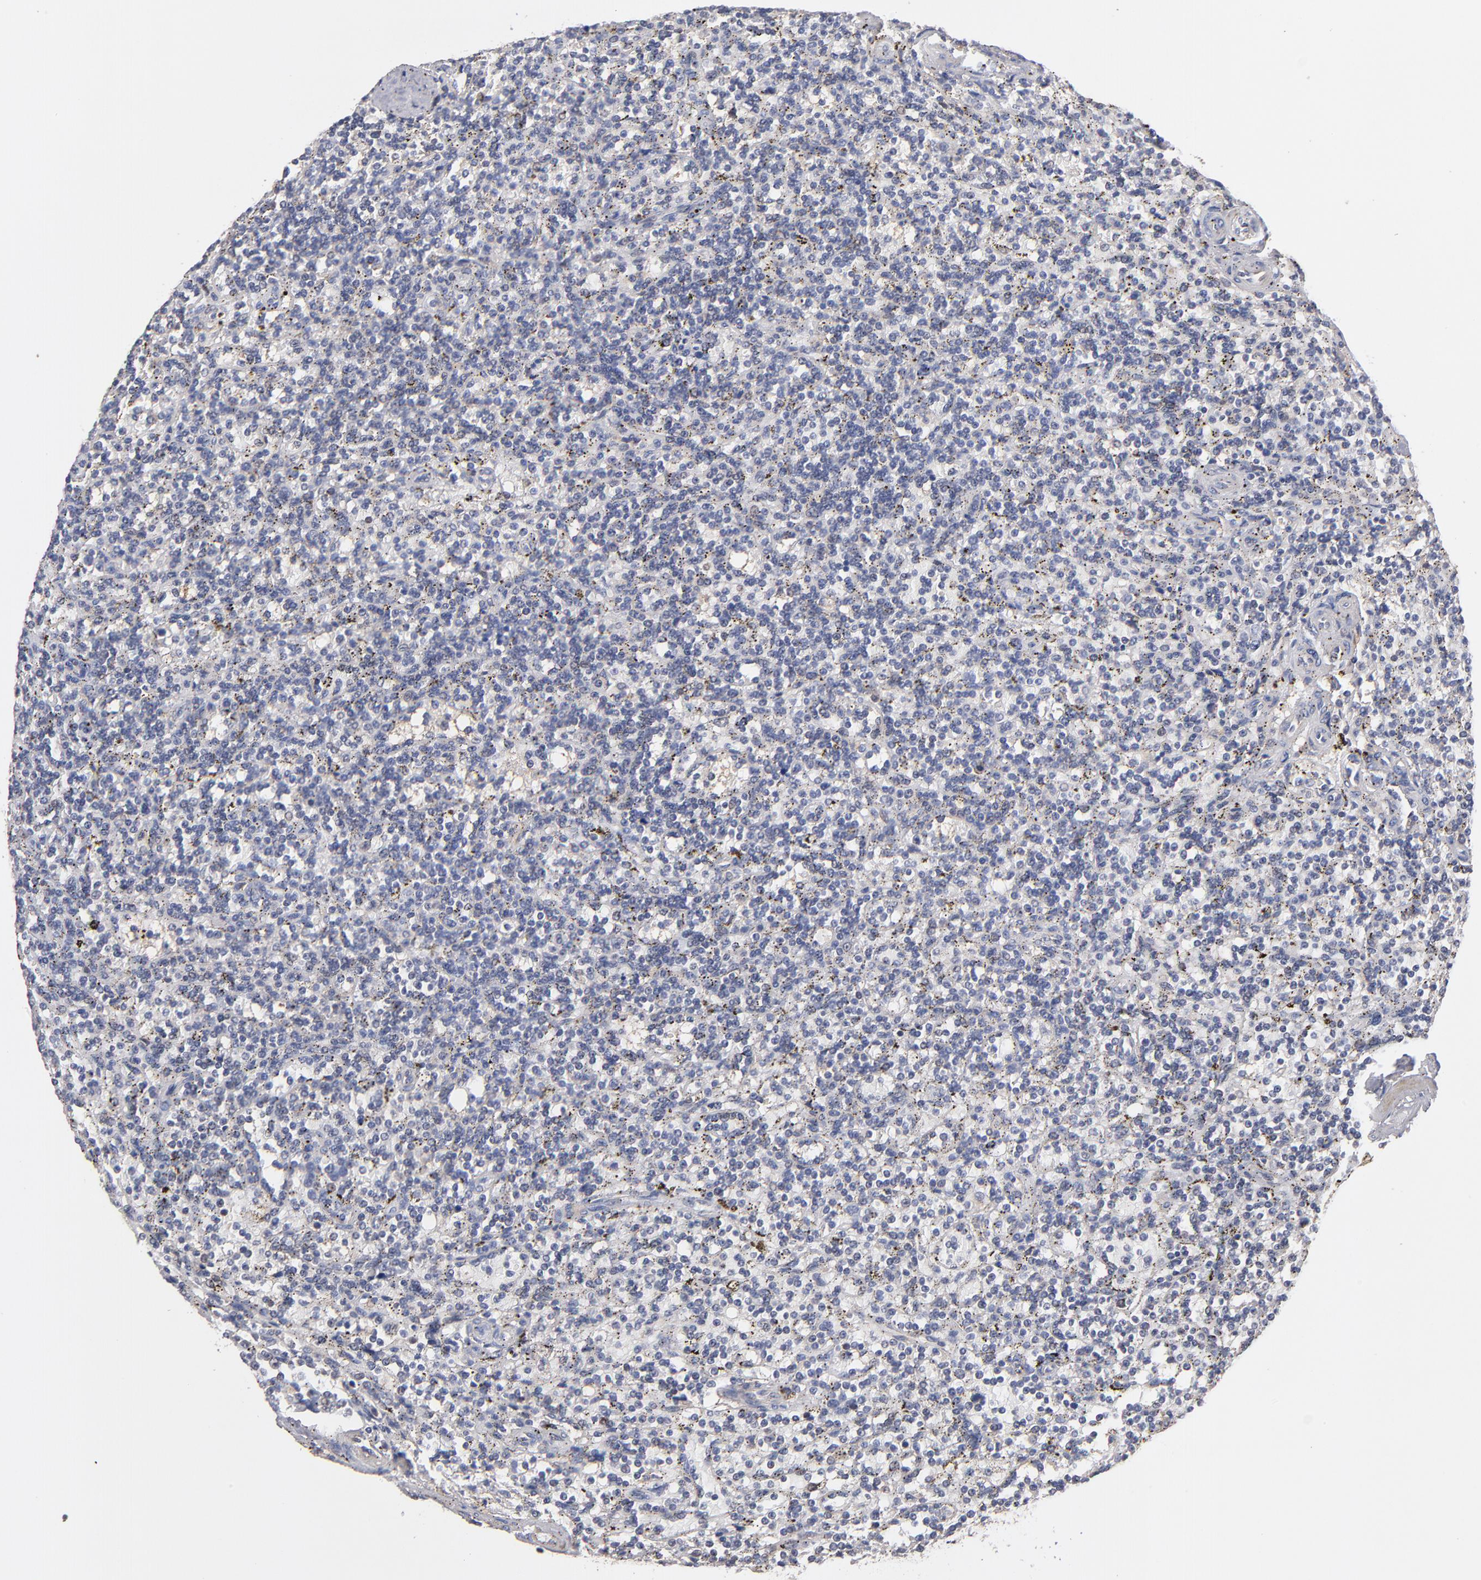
{"staining": {"intensity": "negative", "quantity": "none", "location": "none"}, "tissue": "lymphoma", "cell_type": "Tumor cells", "image_type": "cancer", "snomed": [{"axis": "morphology", "description": "Malignant lymphoma, non-Hodgkin's type, Low grade"}, {"axis": "topography", "description": "Spleen"}], "caption": "Image shows no significant protein positivity in tumor cells of malignant lymphoma, non-Hodgkin's type (low-grade).", "gene": "GMFG", "patient": {"sex": "male", "age": 73}}